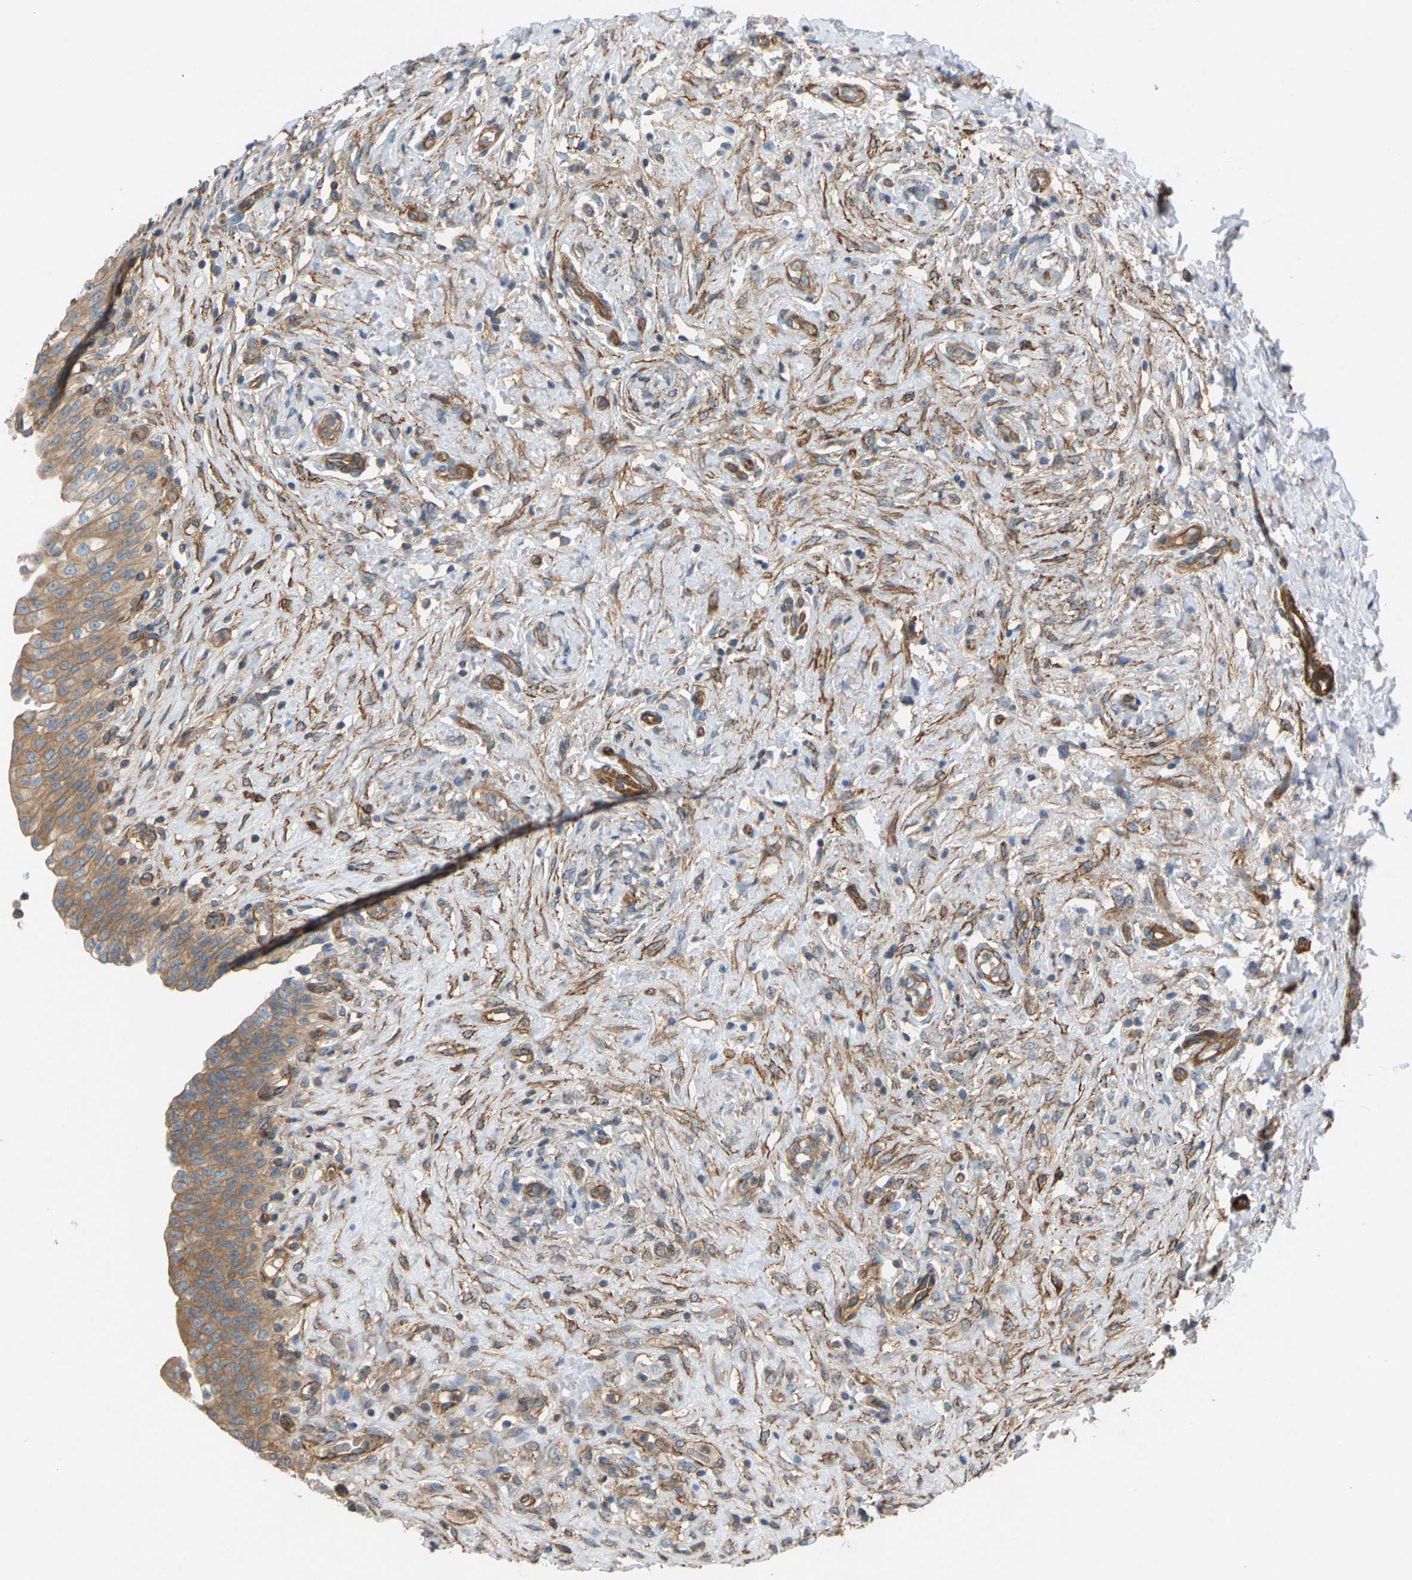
{"staining": {"intensity": "moderate", "quantity": ">75%", "location": "cytoplasmic/membranous"}, "tissue": "urinary bladder", "cell_type": "Urothelial cells", "image_type": "normal", "snomed": [{"axis": "morphology", "description": "Urothelial carcinoma, High grade"}, {"axis": "topography", "description": "Urinary bladder"}], "caption": "A brown stain highlights moderate cytoplasmic/membranous positivity of a protein in urothelial cells of unremarkable human urinary bladder.", "gene": "PDCL", "patient": {"sex": "male", "age": 46}}